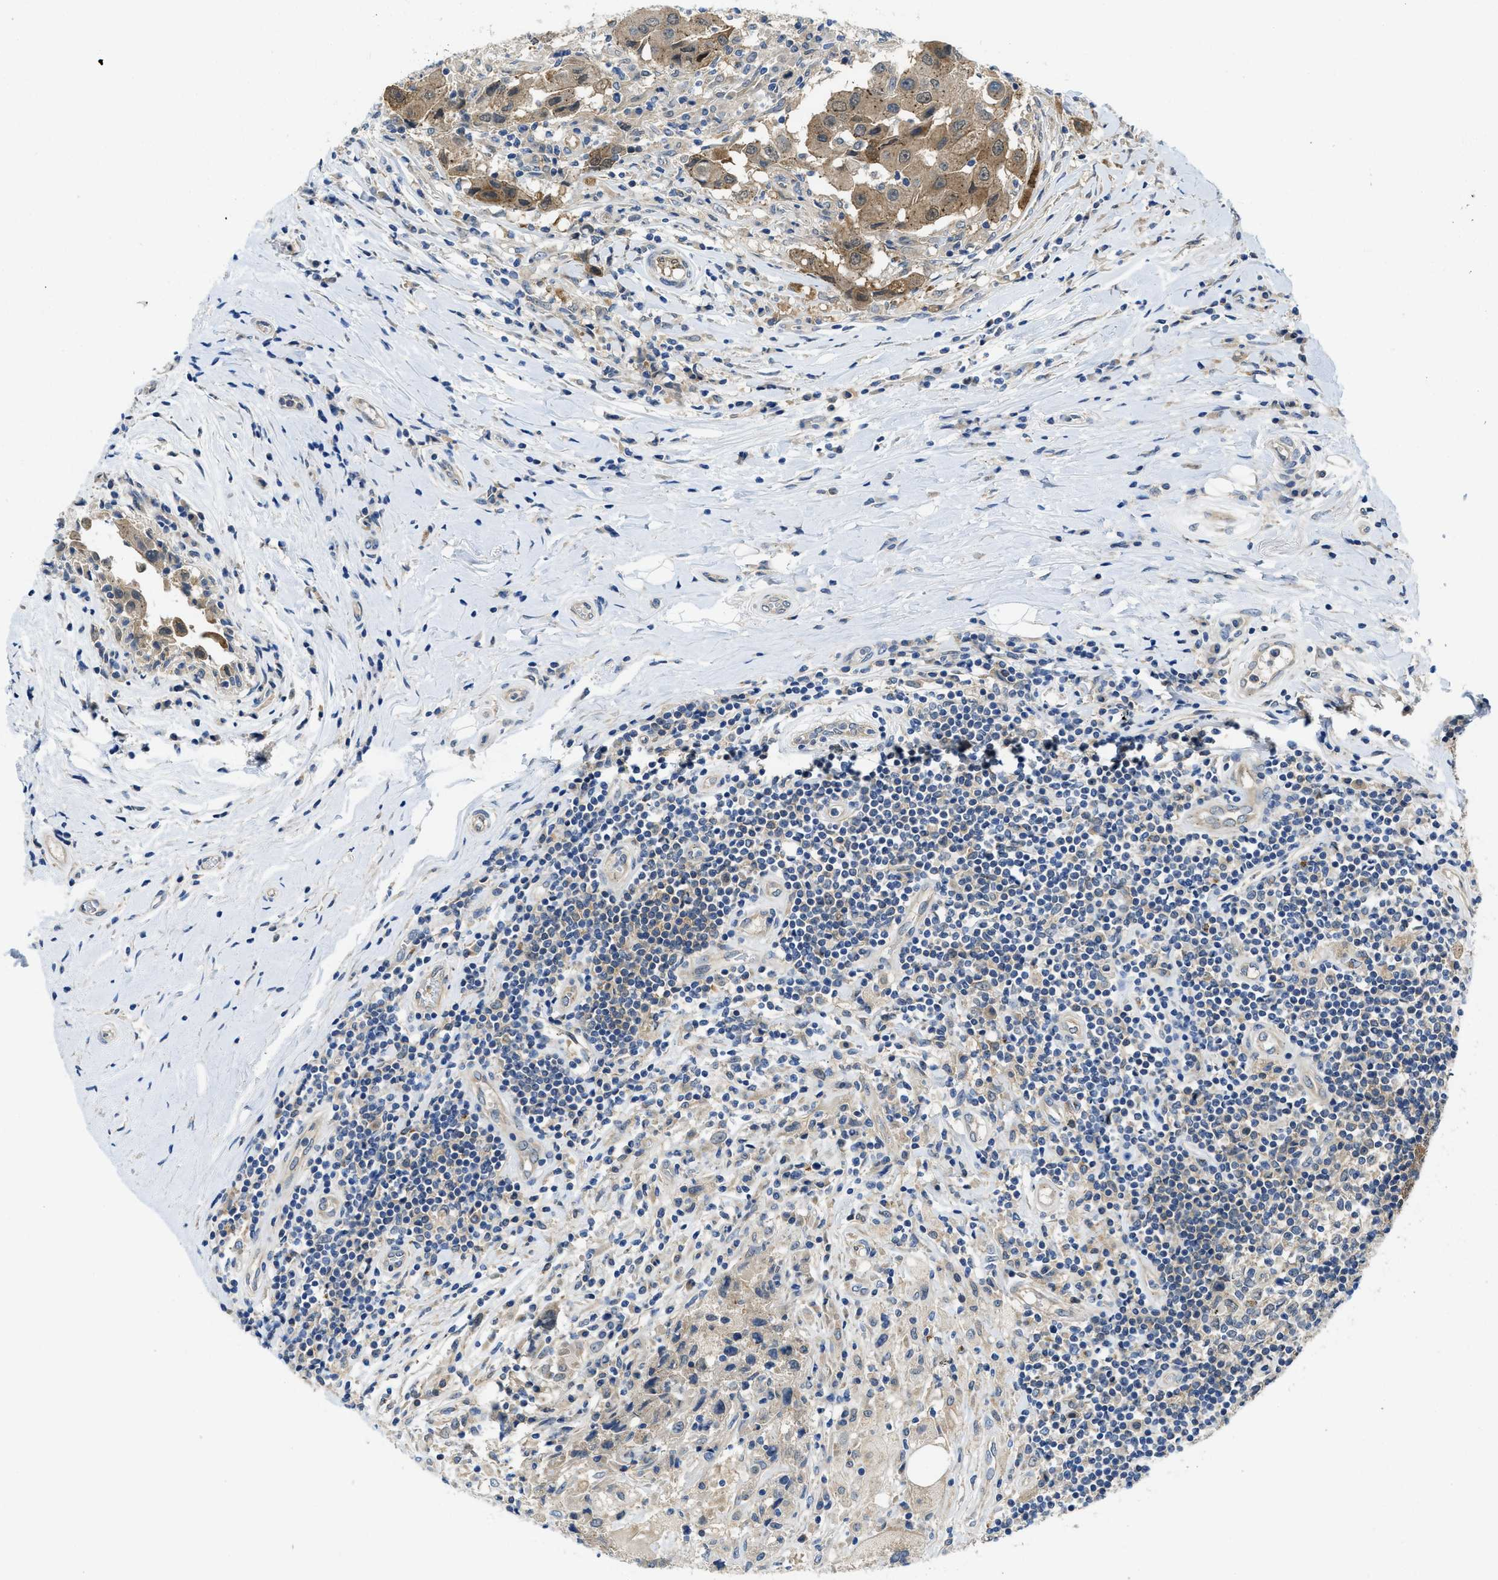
{"staining": {"intensity": "moderate", "quantity": ">75%", "location": "cytoplasmic/membranous"}, "tissue": "breast cancer", "cell_type": "Tumor cells", "image_type": "cancer", "snomed": [{"axis": "morphology", "description": "Duct carcinoma"}, {"axis": "topography", "description": "Breast"}], "caption": "Brown immunohistochemical staining in human breast cancer exhibits moderate cytoplasmic/membranous staining in about >75% of tumor cells. (DAB IHC with brightfield microscopy, high magnification).", "gene": "RIPK2", "patient": {"sex": "female", "age": 27}}